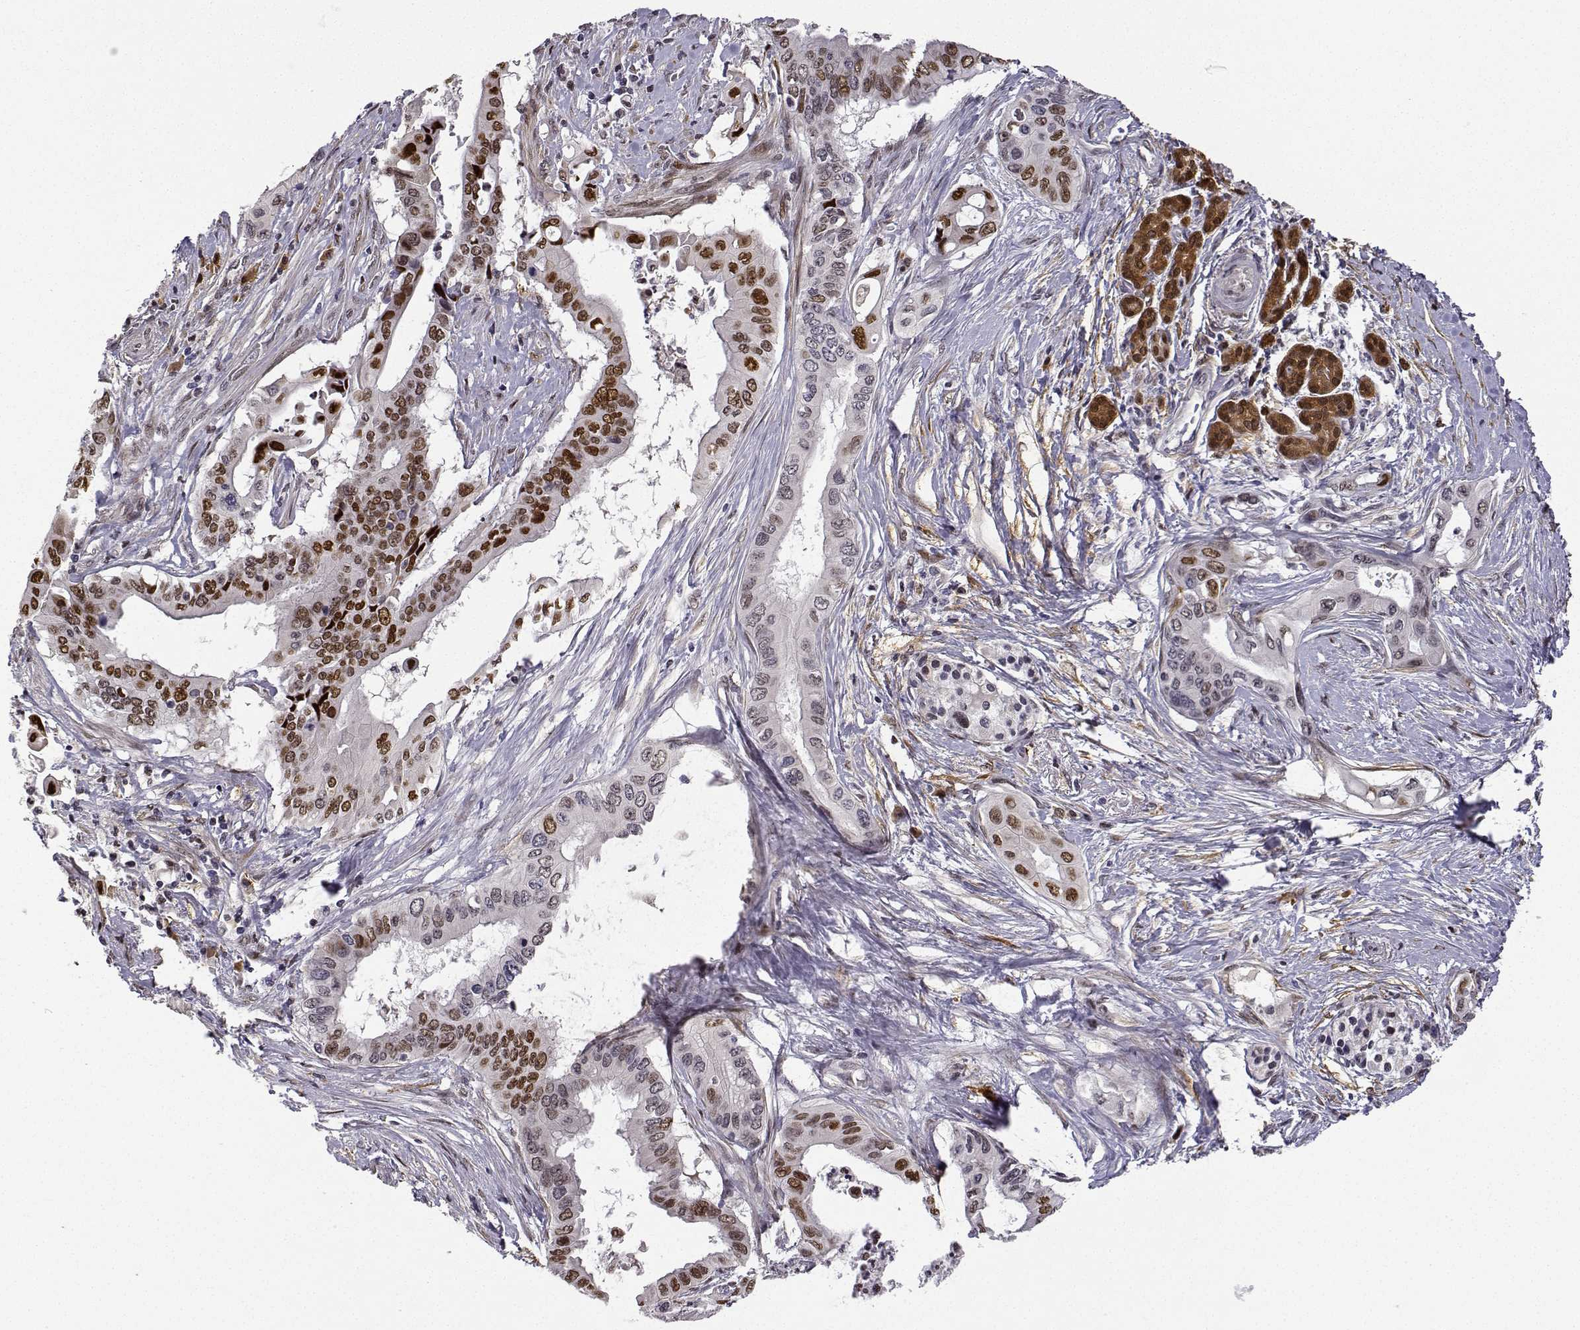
{"staining": {"intensity": "moderate", "quantity": "25%-75%", "location": "nuclear"}, "tissue": "pancreatic cancer", "cell_type": "Tumor cells", "image_type": "cancer", "snomed": [{"axis": "morphology", "description": "Adenocarcinoma, NOS"}, {"axis": "topography", "description": "Pancreas"}], "caption": "Pancreatic adenocarcinoma was stained to show a protein in brown. There is medium levels of moderate nuclear staining in approximately 25%-75% of tumor cells.", "gene": "PHGDH", "patient": {"sex": "female", "age": 77}}